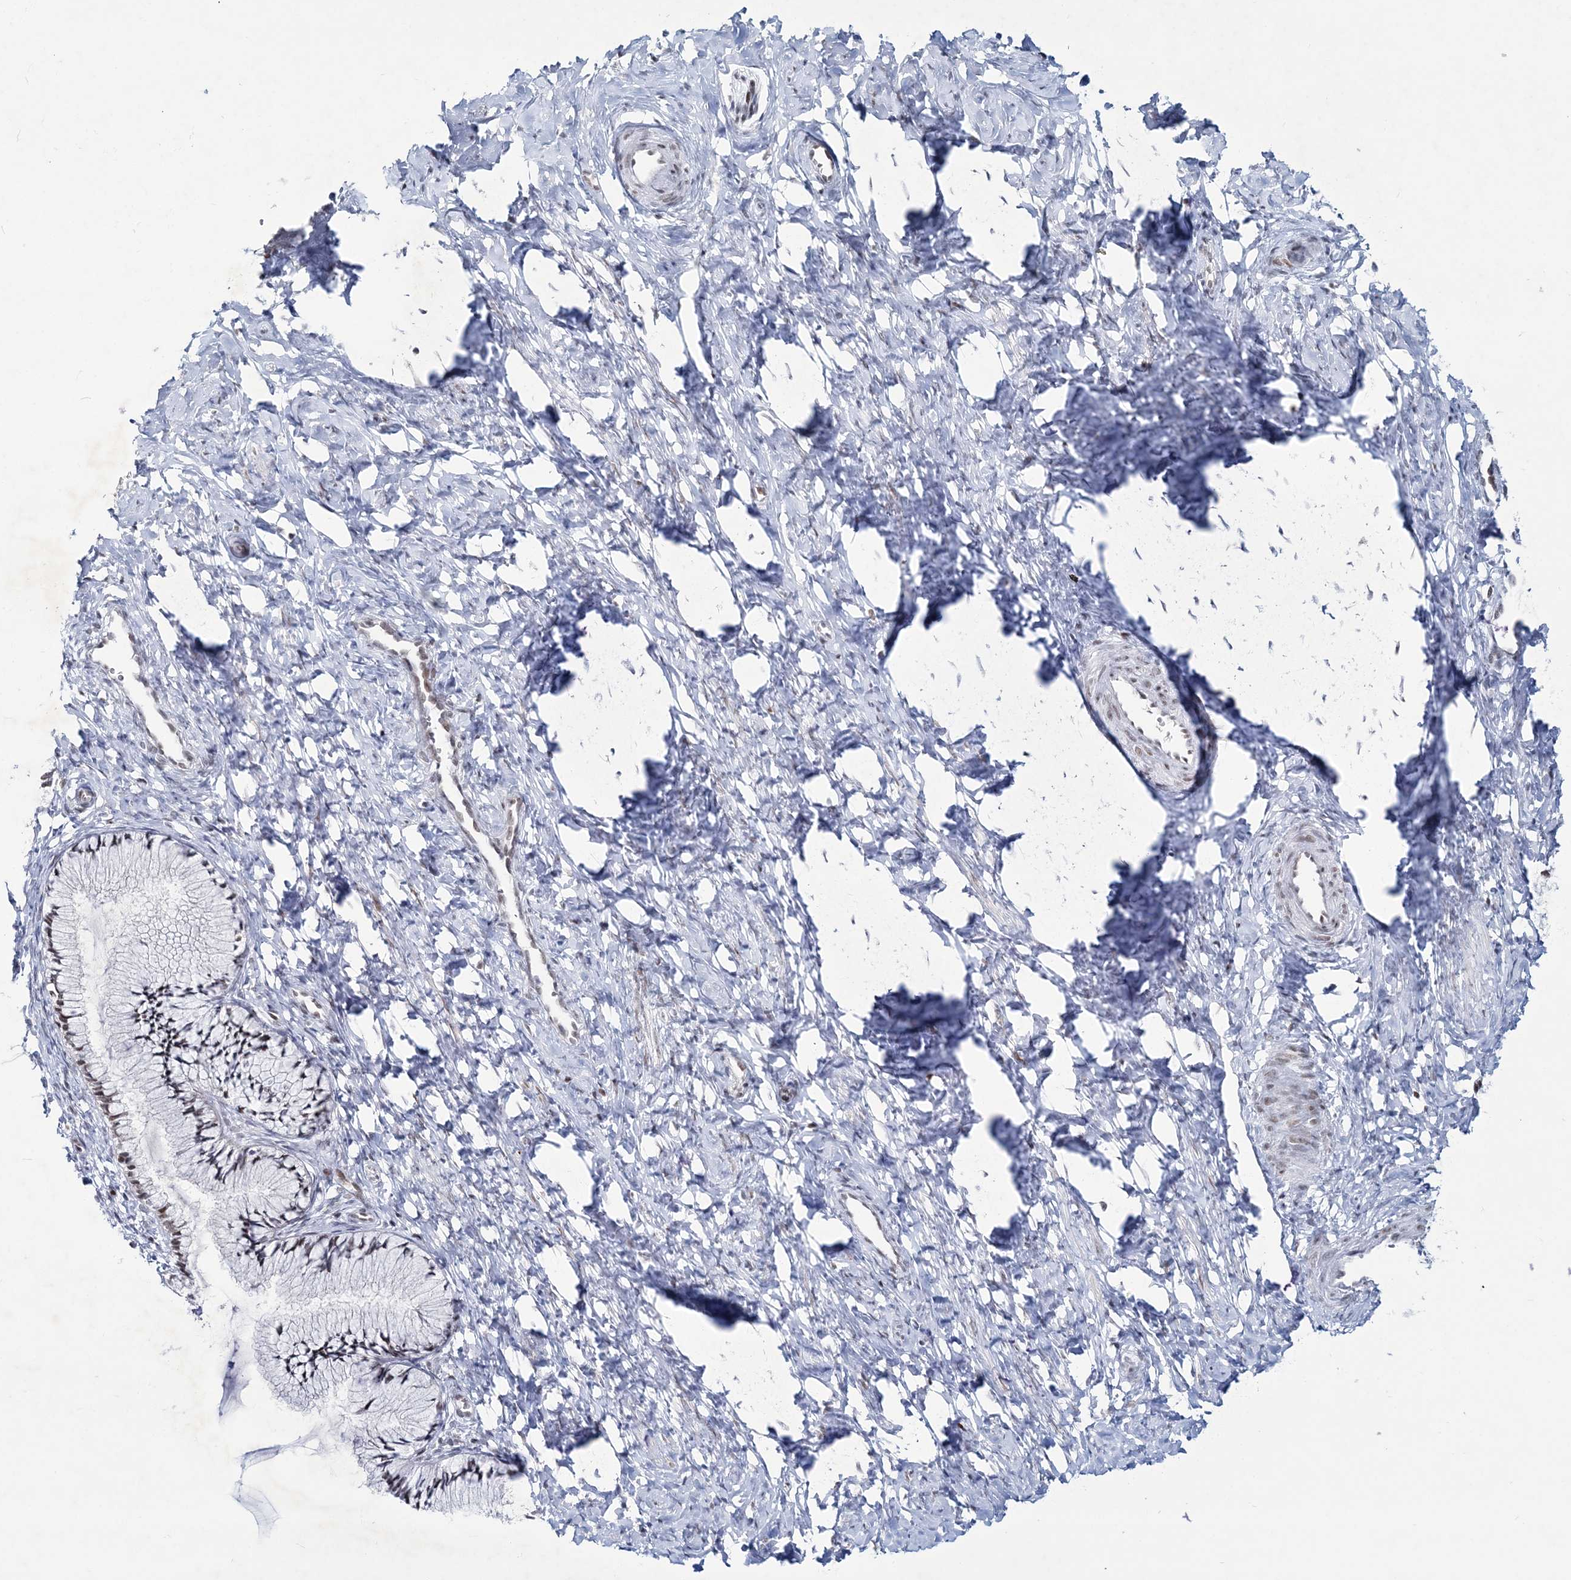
{"staining": {"intensity": "moderate", "quantity": ">75%", "location": "nuclear"}, "tissue": "cervix", "cell_type": "Glandular cells", "image_type": "normal", "snomed": [{"axis": "morphology", "description": "Normal tissue, NOS"}, {"axis": "topography", "description": "Cervix"}], "caption": "Immunohistochemistry micrograph of benign cervix: cervix stained using immunohistochemistry (IHC) displays medium levels of moderate protein expression localized specifically in the nuclear of glandular cells, appearing as a nuclear brown color.", "gene": "LRRFIP2", "patient": {"sex": "female", "age": 27}}